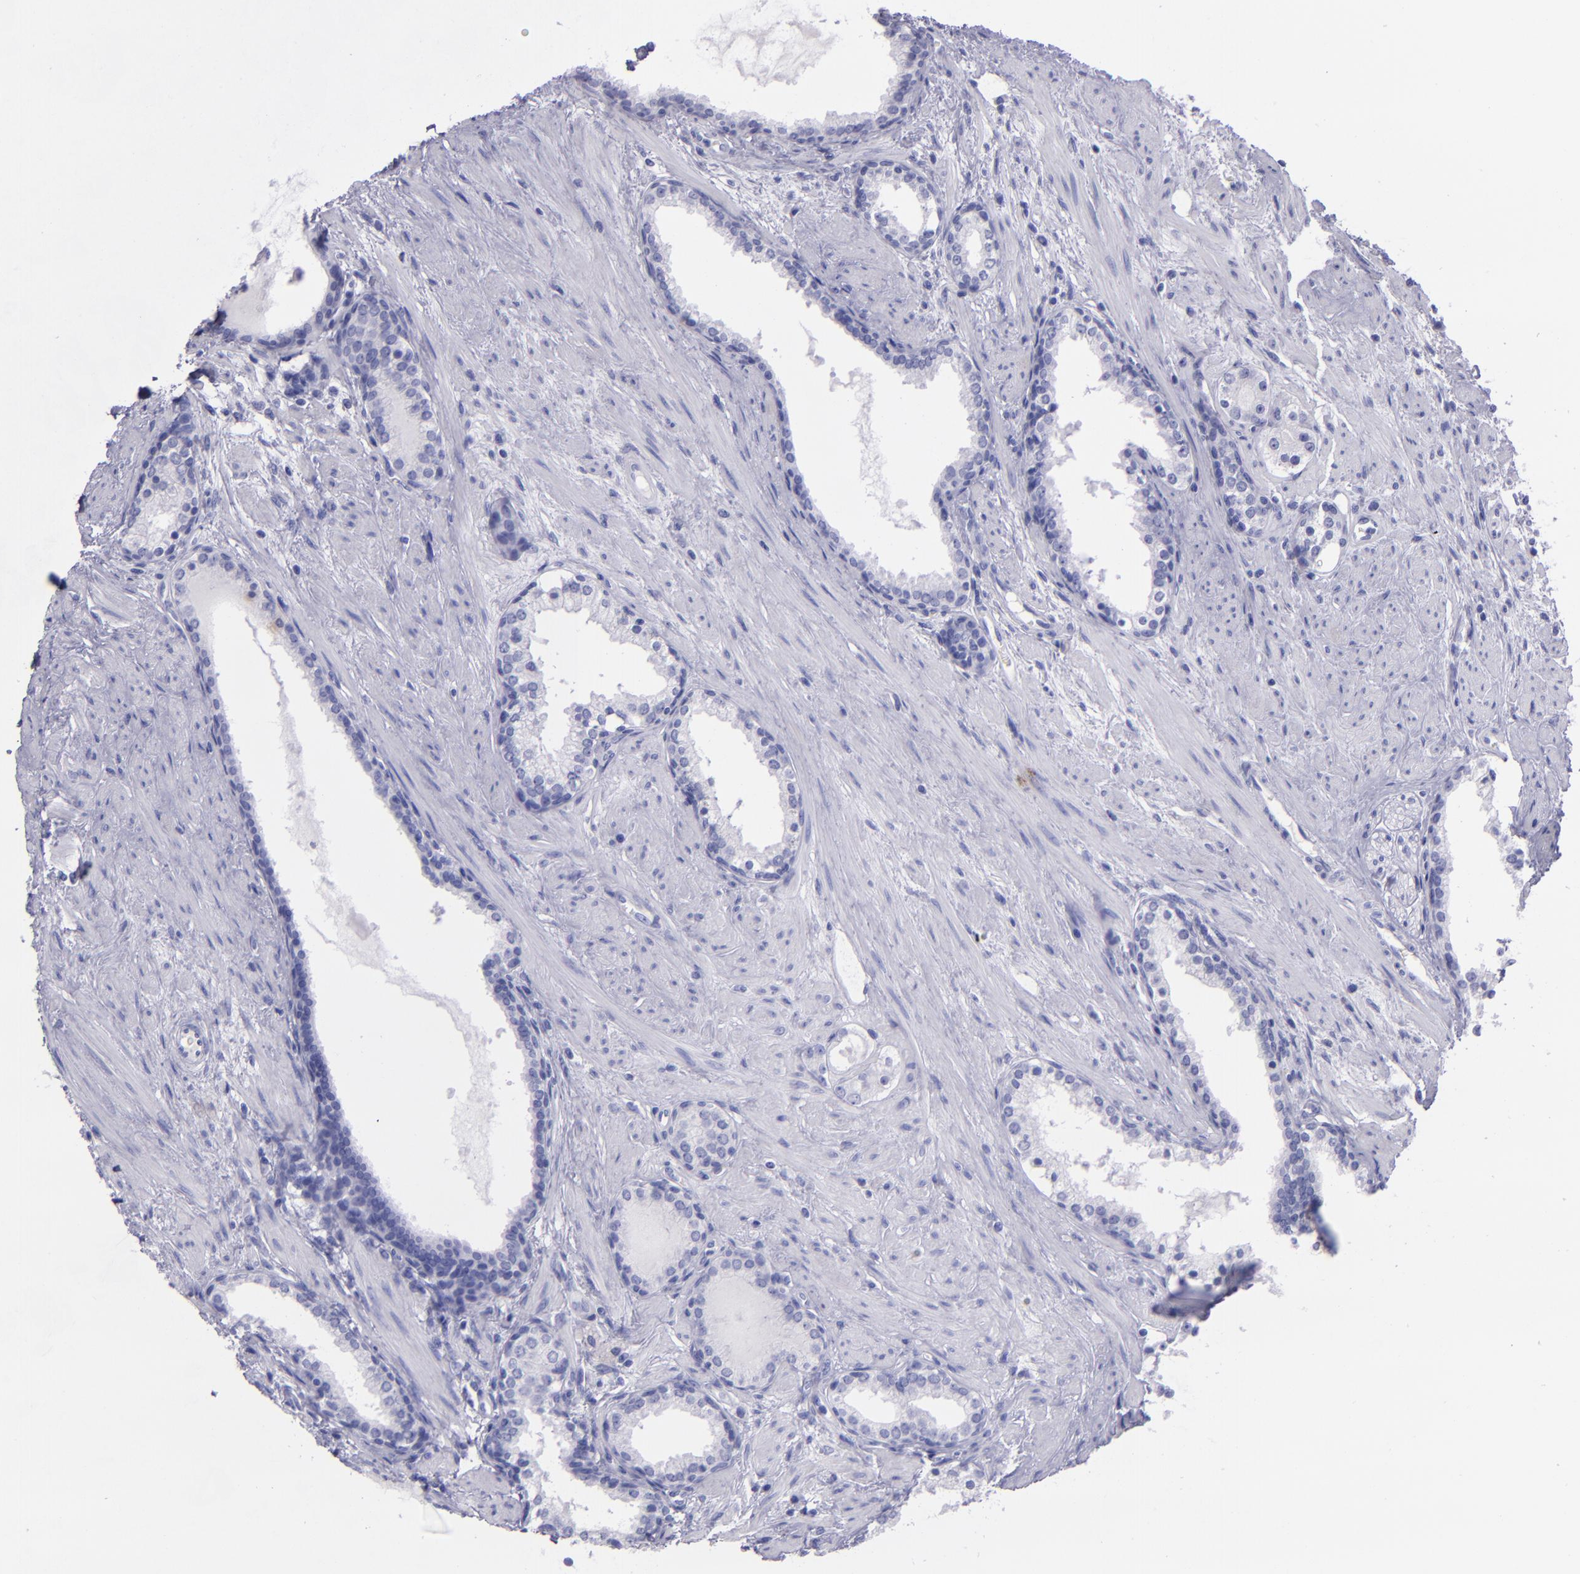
{"staining": {"intensity": "negative", "quantity": "none", "location": "none"}, "tissue": "prostate cancer", "cell_type": "Tumor cells", "image_type": "cancer", "snomed": [{"axis": "morphology", "description": "Adenocarcinoma, Medium grade"}, {"axis": "topography", "description": "Prostate"}], "caption": "Immunohistochemistry (IHC) histopathology image of neoplastic tissue: prostate cancer (adenocarcinoma (medium-grade)) stained with DAB reveals no significant protein positivity in tumor cells.", "gene": "TNNT3", "patient": {"sex": "male", "age": 73}}